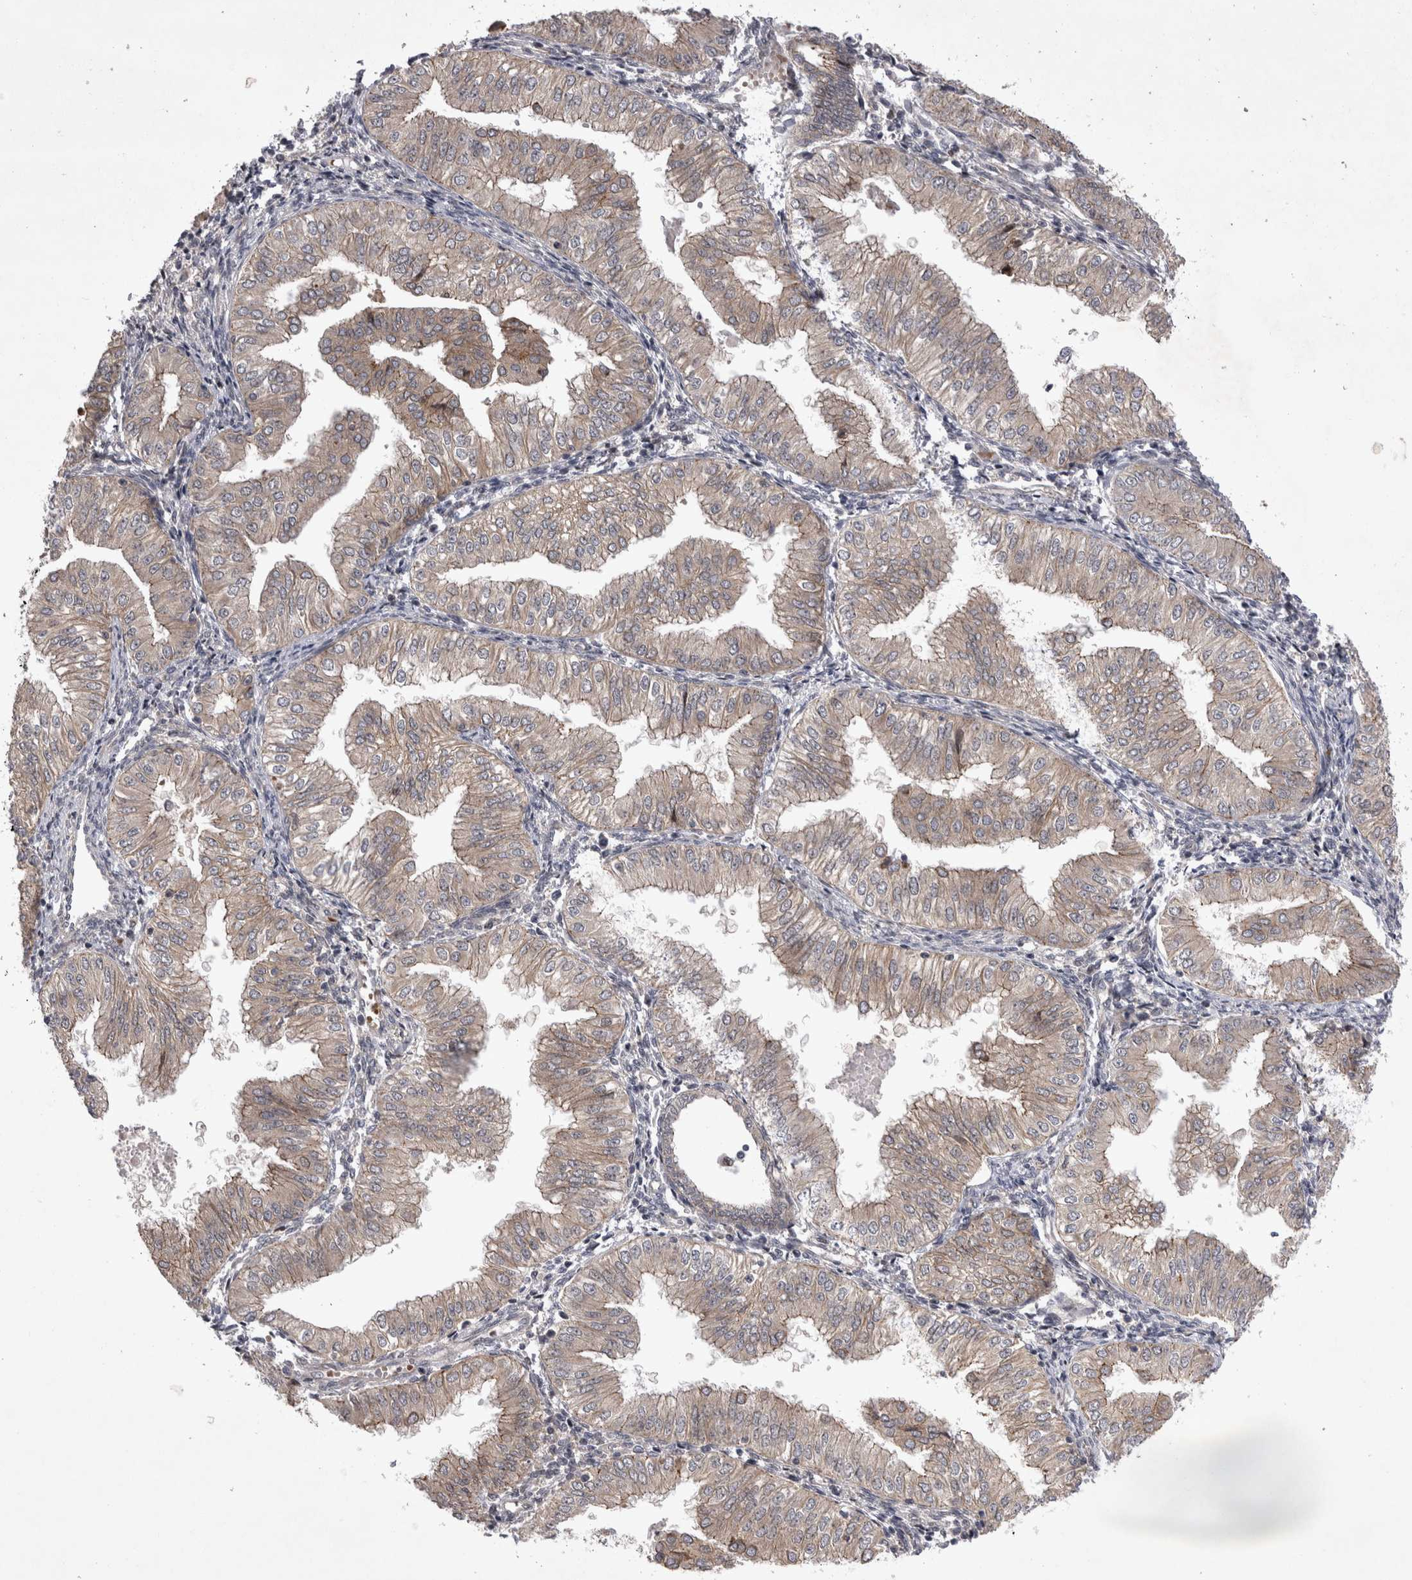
{"staining": {"intensity": "weak", "quantity": ">75%", "location": "cytoplasmic/membranous"}, "tissue": "endometrial cancer", "cell_type": "Tumor cells", "image_type": "cancer", "snomed": [{"axis": "morphology", "description": "Normal tissue, NOS"}, {"axis": "morphology", "description": "Adenocarcinoma, NOS"}, {"axis": "topography", "description": "Endometrium"}], "caption": "Weak cytoplasmic/membranous positivity is appreciated in approximately >75% of tumor cells in endometrial adenocarcinoma. (Brightfield microscopy of DAB IHC at high magnification).", "gene": "NENF", "patient": {"sex": "female", "age": 53}}